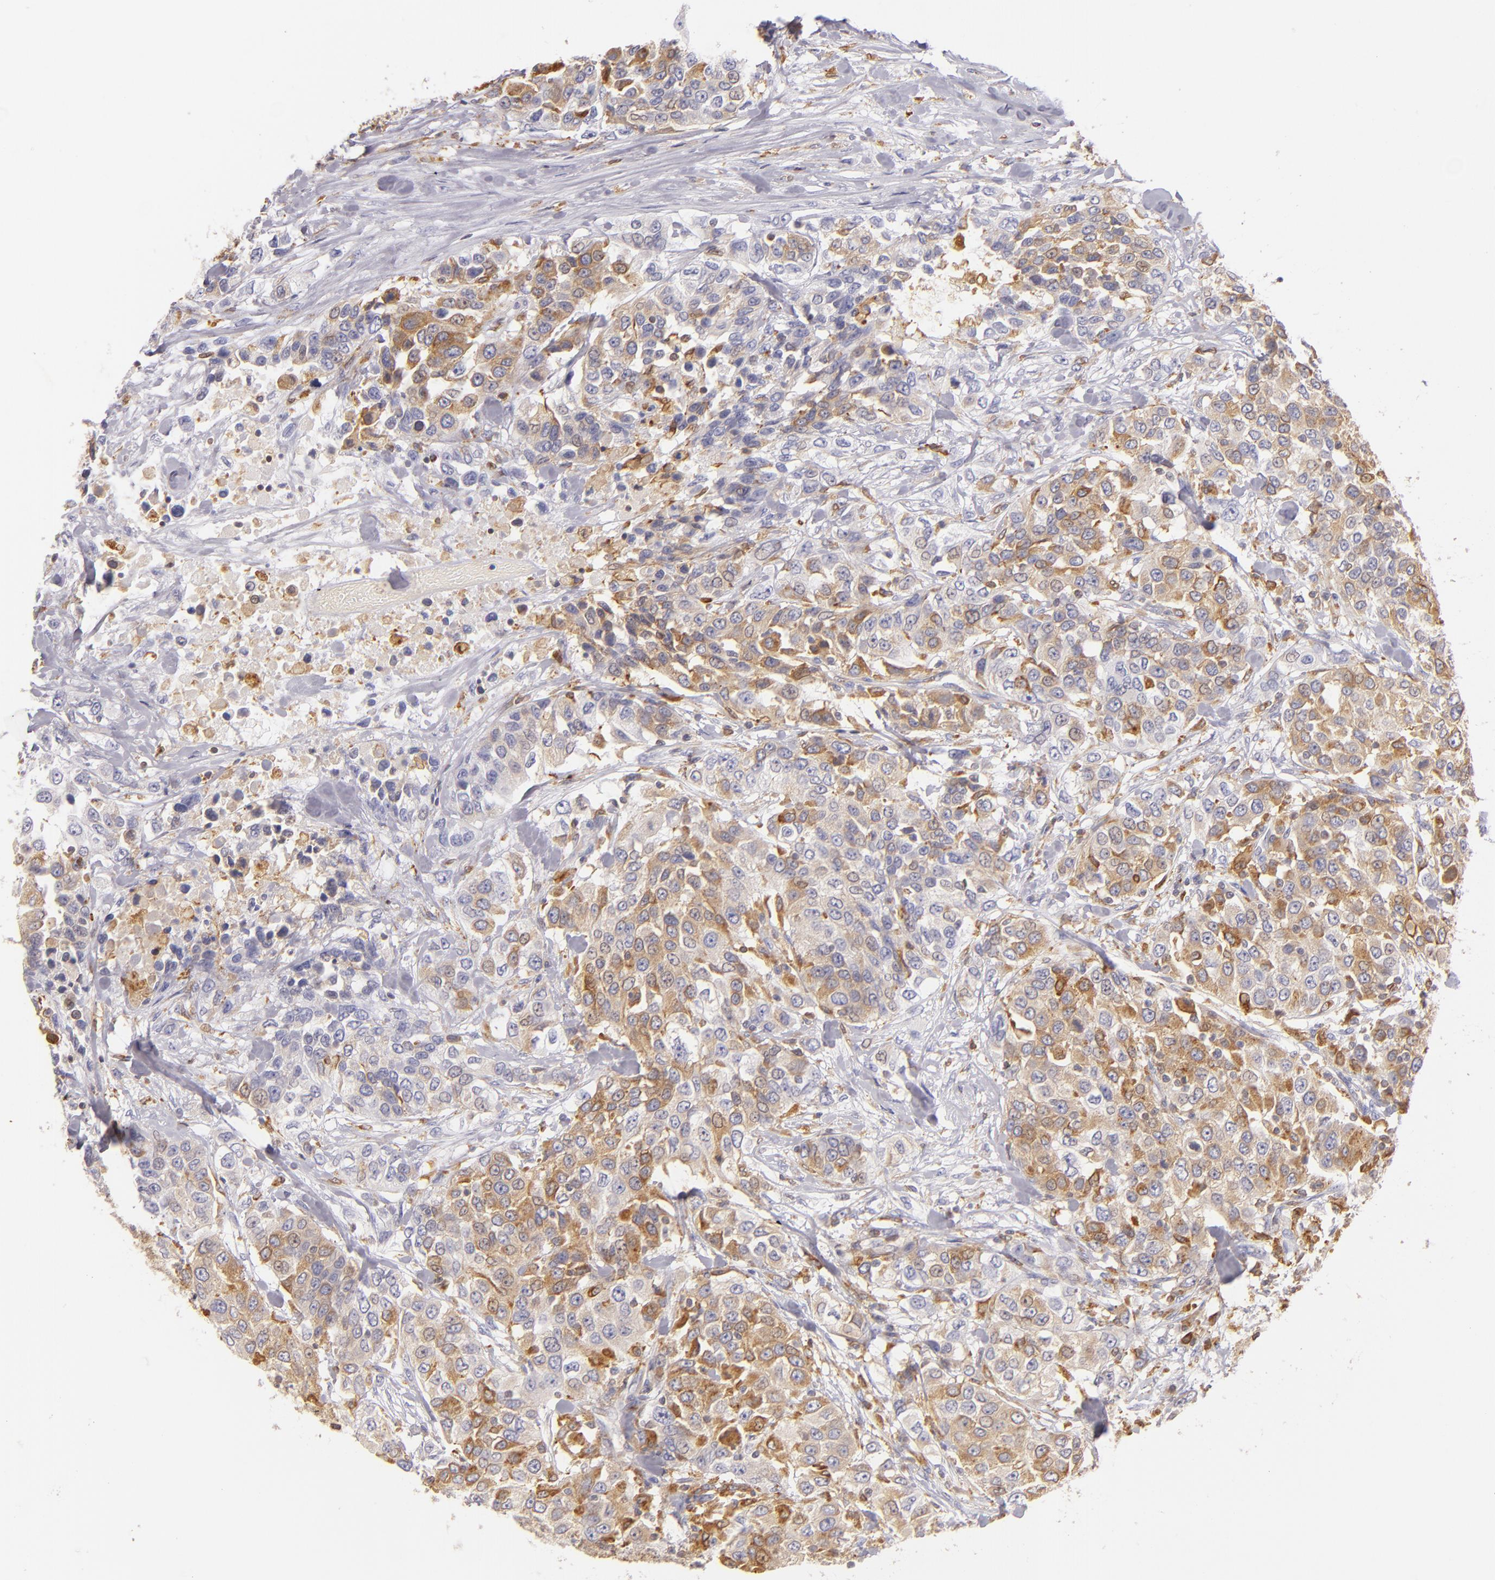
{"staining": {"intensity": "moderate", "quantity": ">75%", "location": "cytoplasmic/membranous"}, "tissue": "urothelial cancer", "cell_type": "Tumor cells", "image_type": "cancer", "snomed": [{"axis": "morphology", "description": "Urothelial carcinoma, High grade"}, {"axis": "topography", "description": "Urinary bladder"}], "caption": "This histopathology image displays immunohistochemistry staining of urothelial cancer, with medium moderate cytoplasmic/membranous staining in about >75% of tumor cells.", "gene": "CD74", "patient": {"sex": "female", "age": 80}}